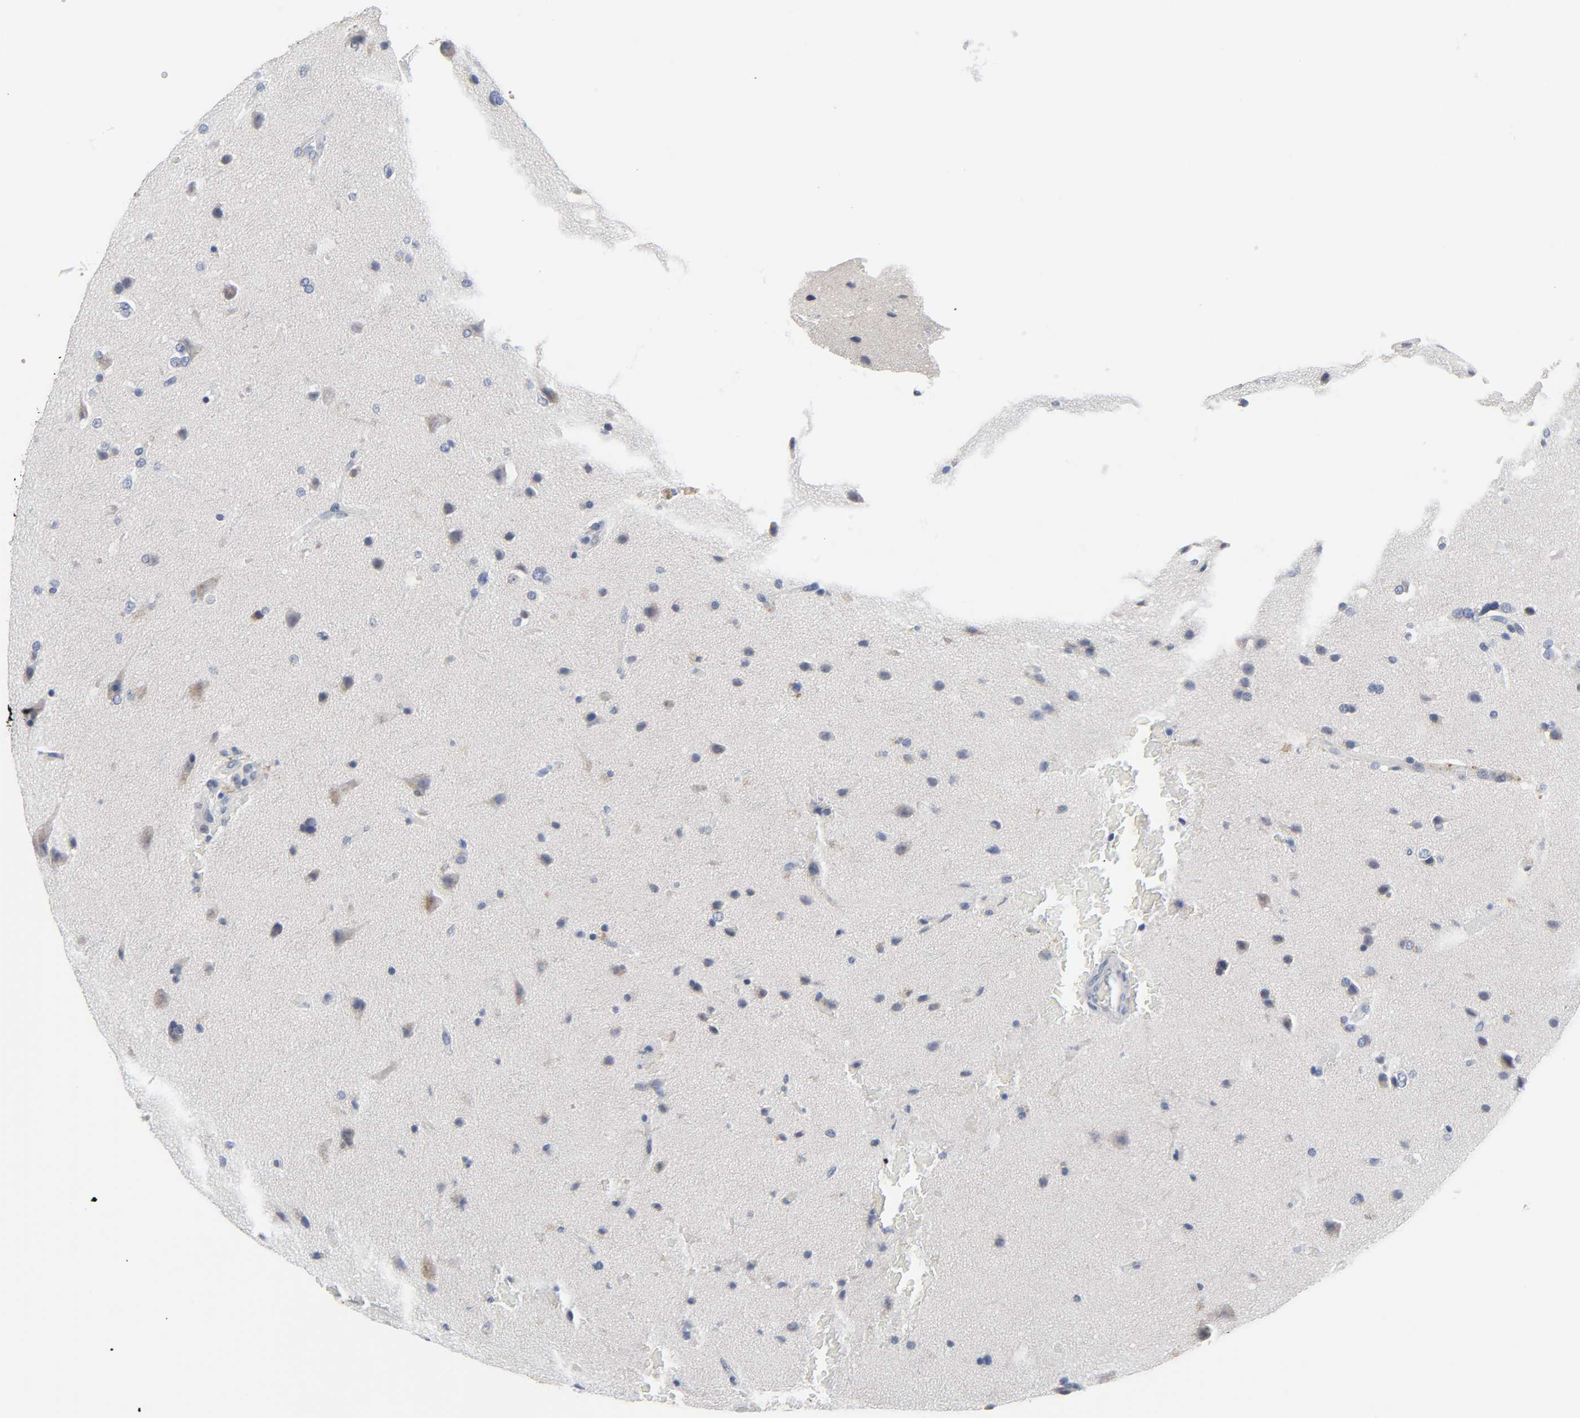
{"staining": {"intensity": "weak", "quantity": "<25%", "location": "cytoplasmic/membranous"}, "tissue": "glioma", "cell_type": "Tumor cells", "image_type": "cancer", "snomed": [{"axis": "morphology", "description": "Glioma, malignant, Low grade"}, {"axis": "topography", "description": "Cerebral cortex"}], "caption": "An image of human glioma is negative for staining in tumor cells.", "gene": "WEE1", "patient": {"sex": "female", "age": 47}}